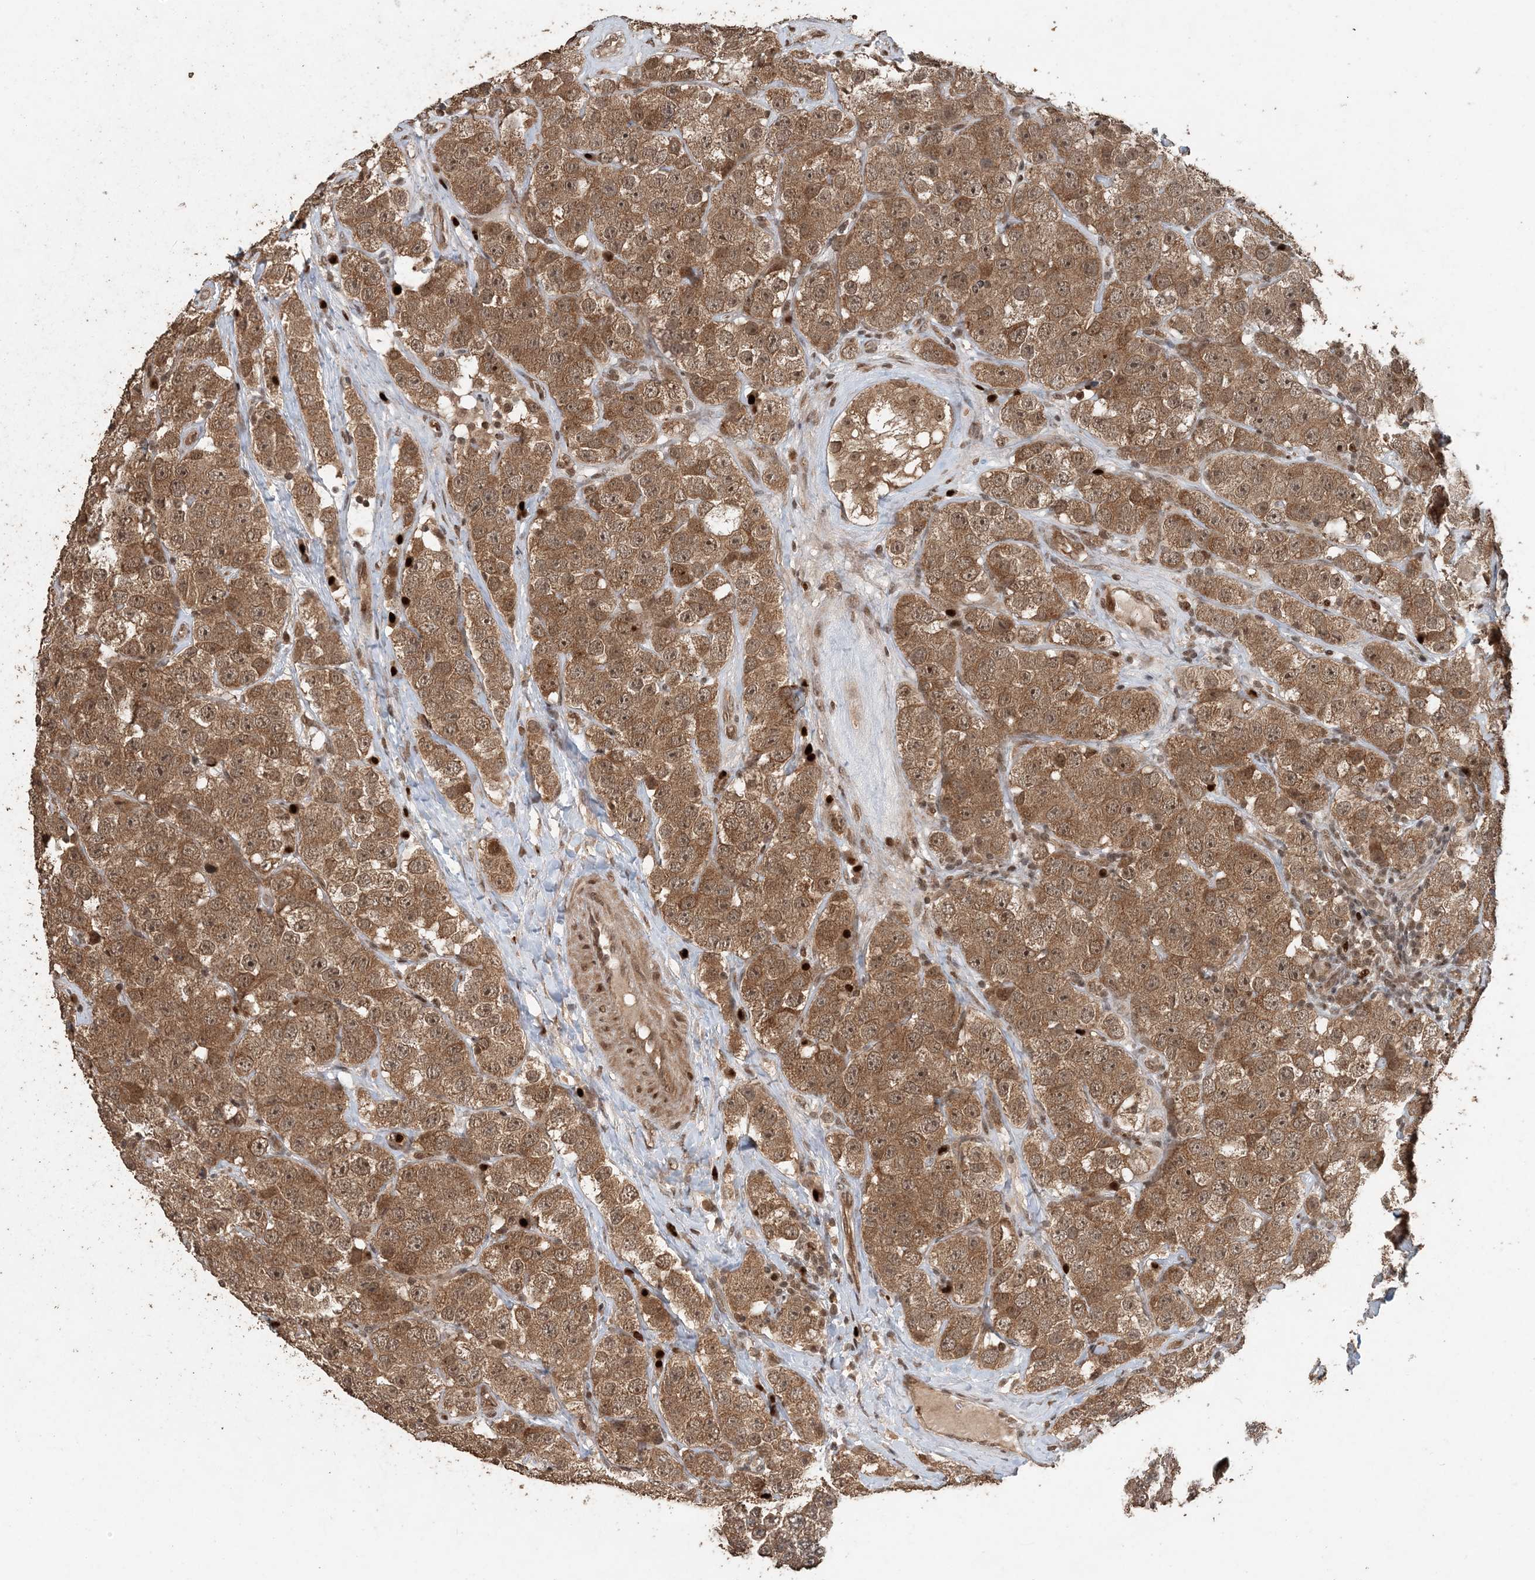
{"staining": {"intensity": "moderate", "quantity": ">75%", "location": "cytoplasmic/membranous"}, "tissue": "testis cancer", "cell_type": "Tumor cells", "image_type": "cancer", "snomed": [{"axis": "morphology", "description": "Seminoma, NOS"}, {"axis": "topography", "description": "Testis"}], "caption": "Immunohistochemistry (IHC) of testis seminoma exhibits medium levels of moderate cytoplasmic/membranous expression in approximately >75% of tumor cells. The protein of interest is stained brown, and the nuclei are stained in blue (DAB (3,3'-diaminobenzidine) IHC with brightfield microscopy, high magnification).", "gene": "ATP13A2", "patient": {"sex": "male", "age": 28}}